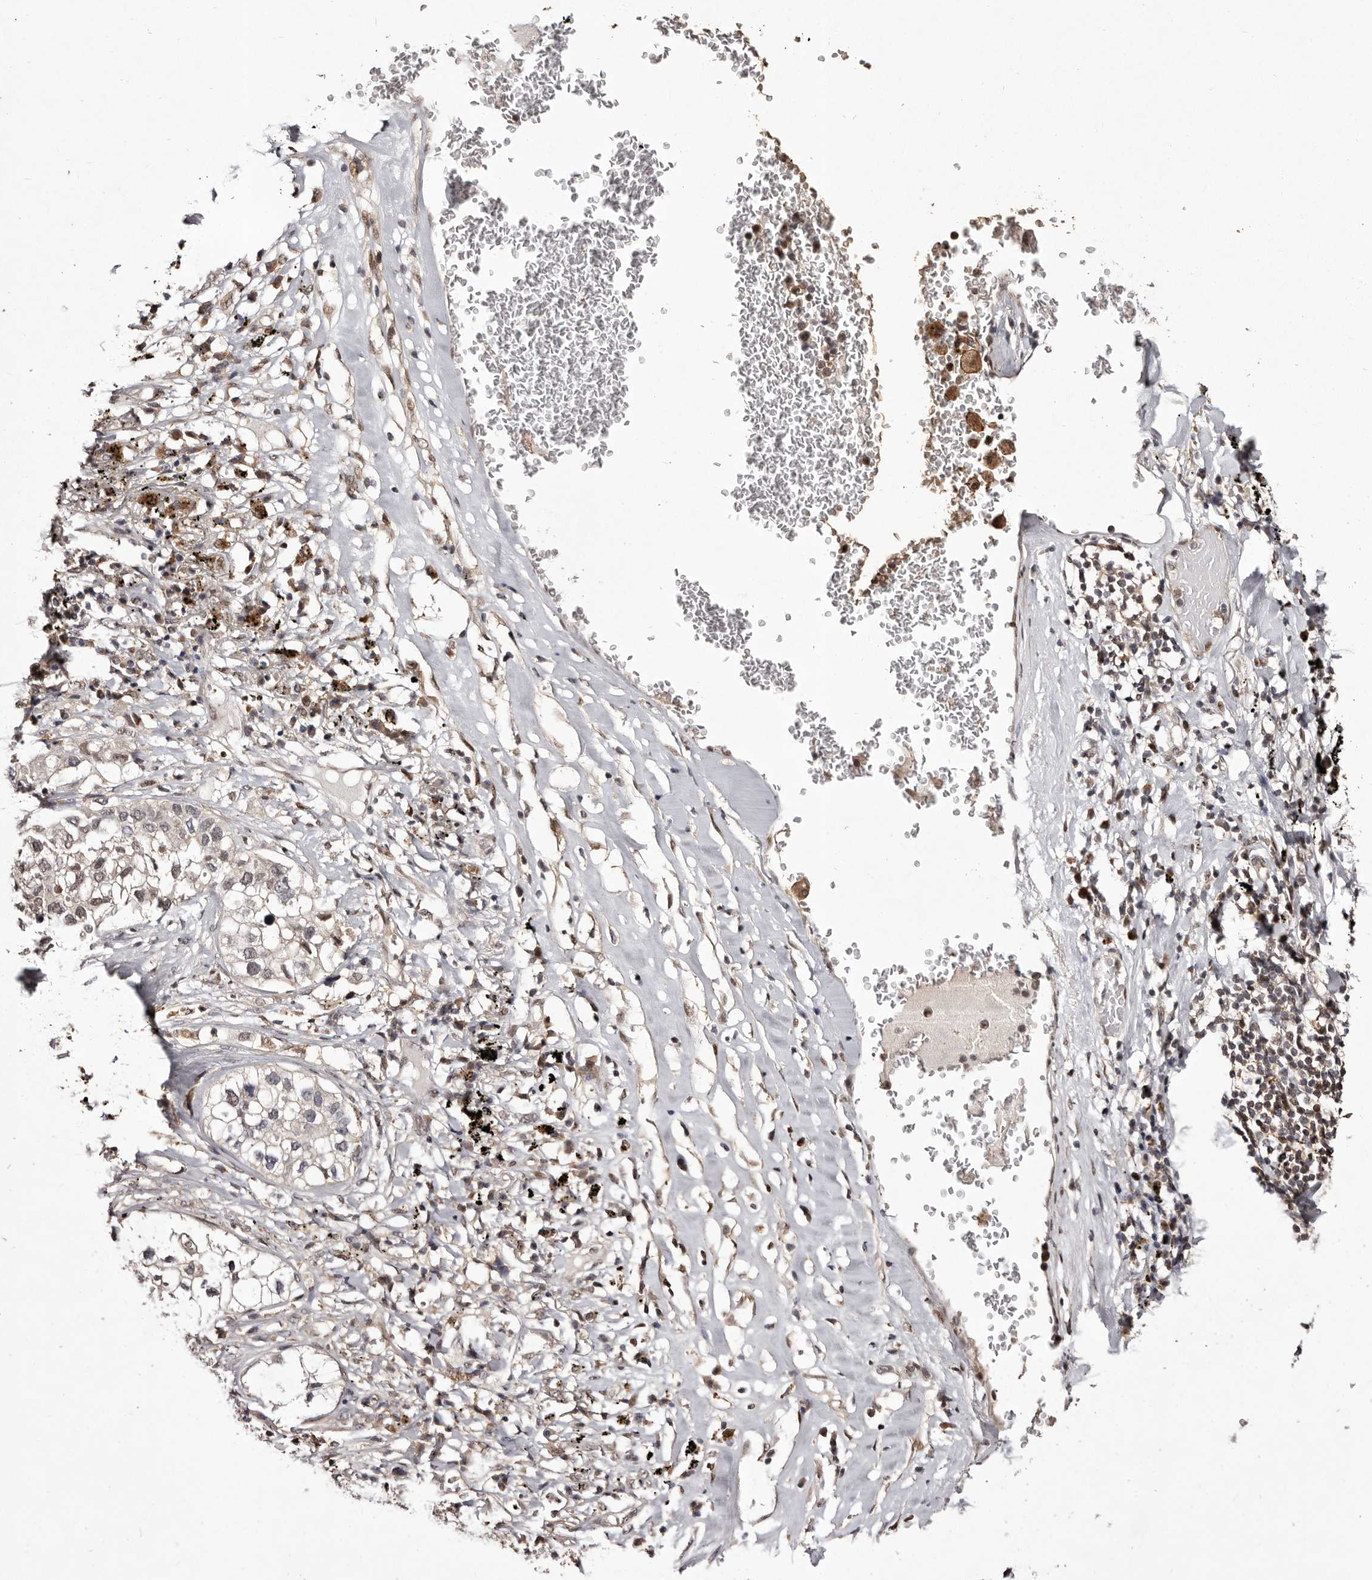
{"staining": {"intensity": "weak", "quantity": "<25%", "location": "nuclear"}, "tissue": "lung cancer", "cell_type": "Tumor cells", "image_type": "cancer", "snomed": [{"axis": "morphology", "description": "Adenocarcinoma, NOS"}, {"axis": "topography", "description": "Lung"}], "caption": "This is an immunohistochemistry (IHC) photomicrograph of adenocarcinoma (lung). There is no expression in tumor cells.", "gene": "FBXO5", "patient": {"sex": "male", "age": 63}}